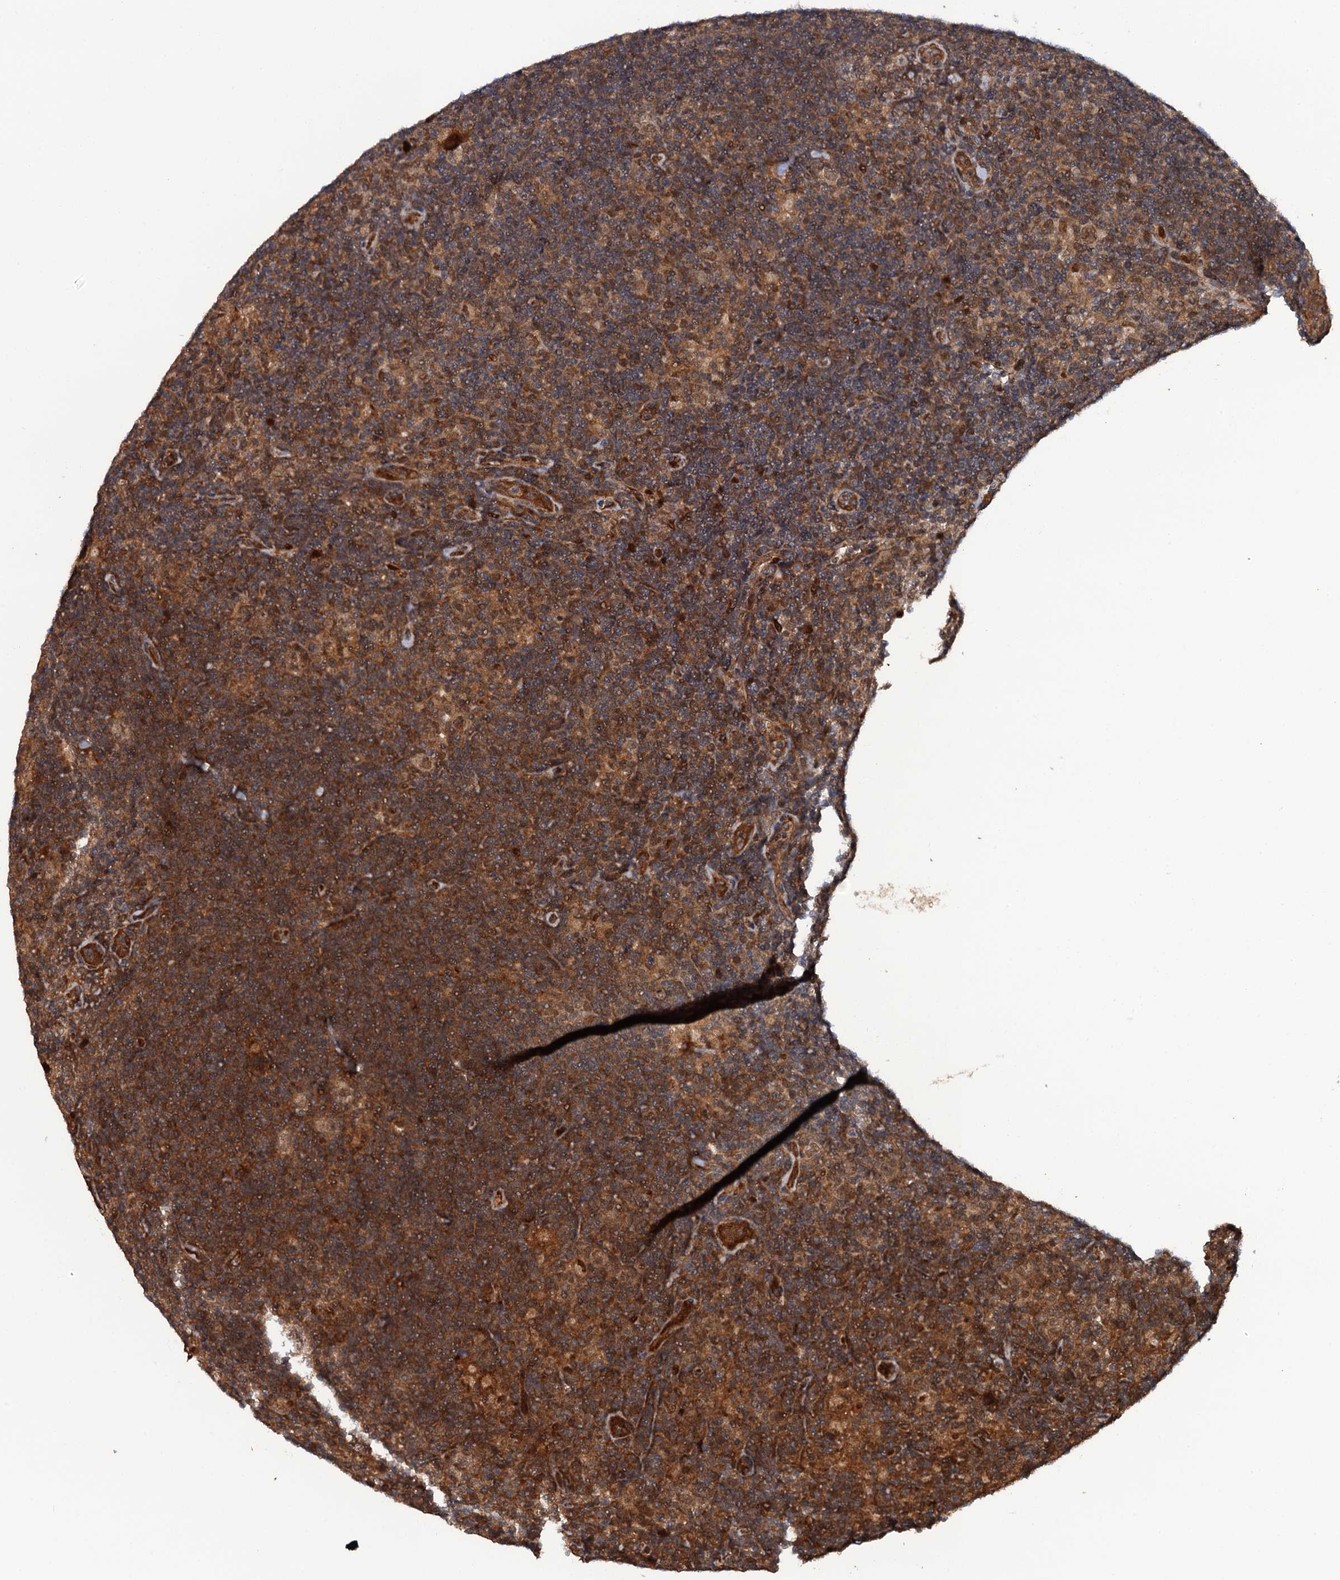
{"staining": {"intensity": "moderate", "quantity": ">75%", "location": "cytoplasmic/membranous,nuclear"}, "tissue": "lymphoma", "cell_type": "Tumor cells", "image_type": "cancer", "snomed": [{"axis": "morphology", "description": "Hodgkin's disease, NOS"}, {"axis": "topography", "description": "Lymph node"}], "caption": "A high-resolution image shows IHC staining of Hodgkin's disease, which reveals moderate cytoplasmic/membranous and nuclear positivity in approximately >75% of tumor cells.", "gene": "CDC23", "patient": {"sex": "female", "age": 57}}